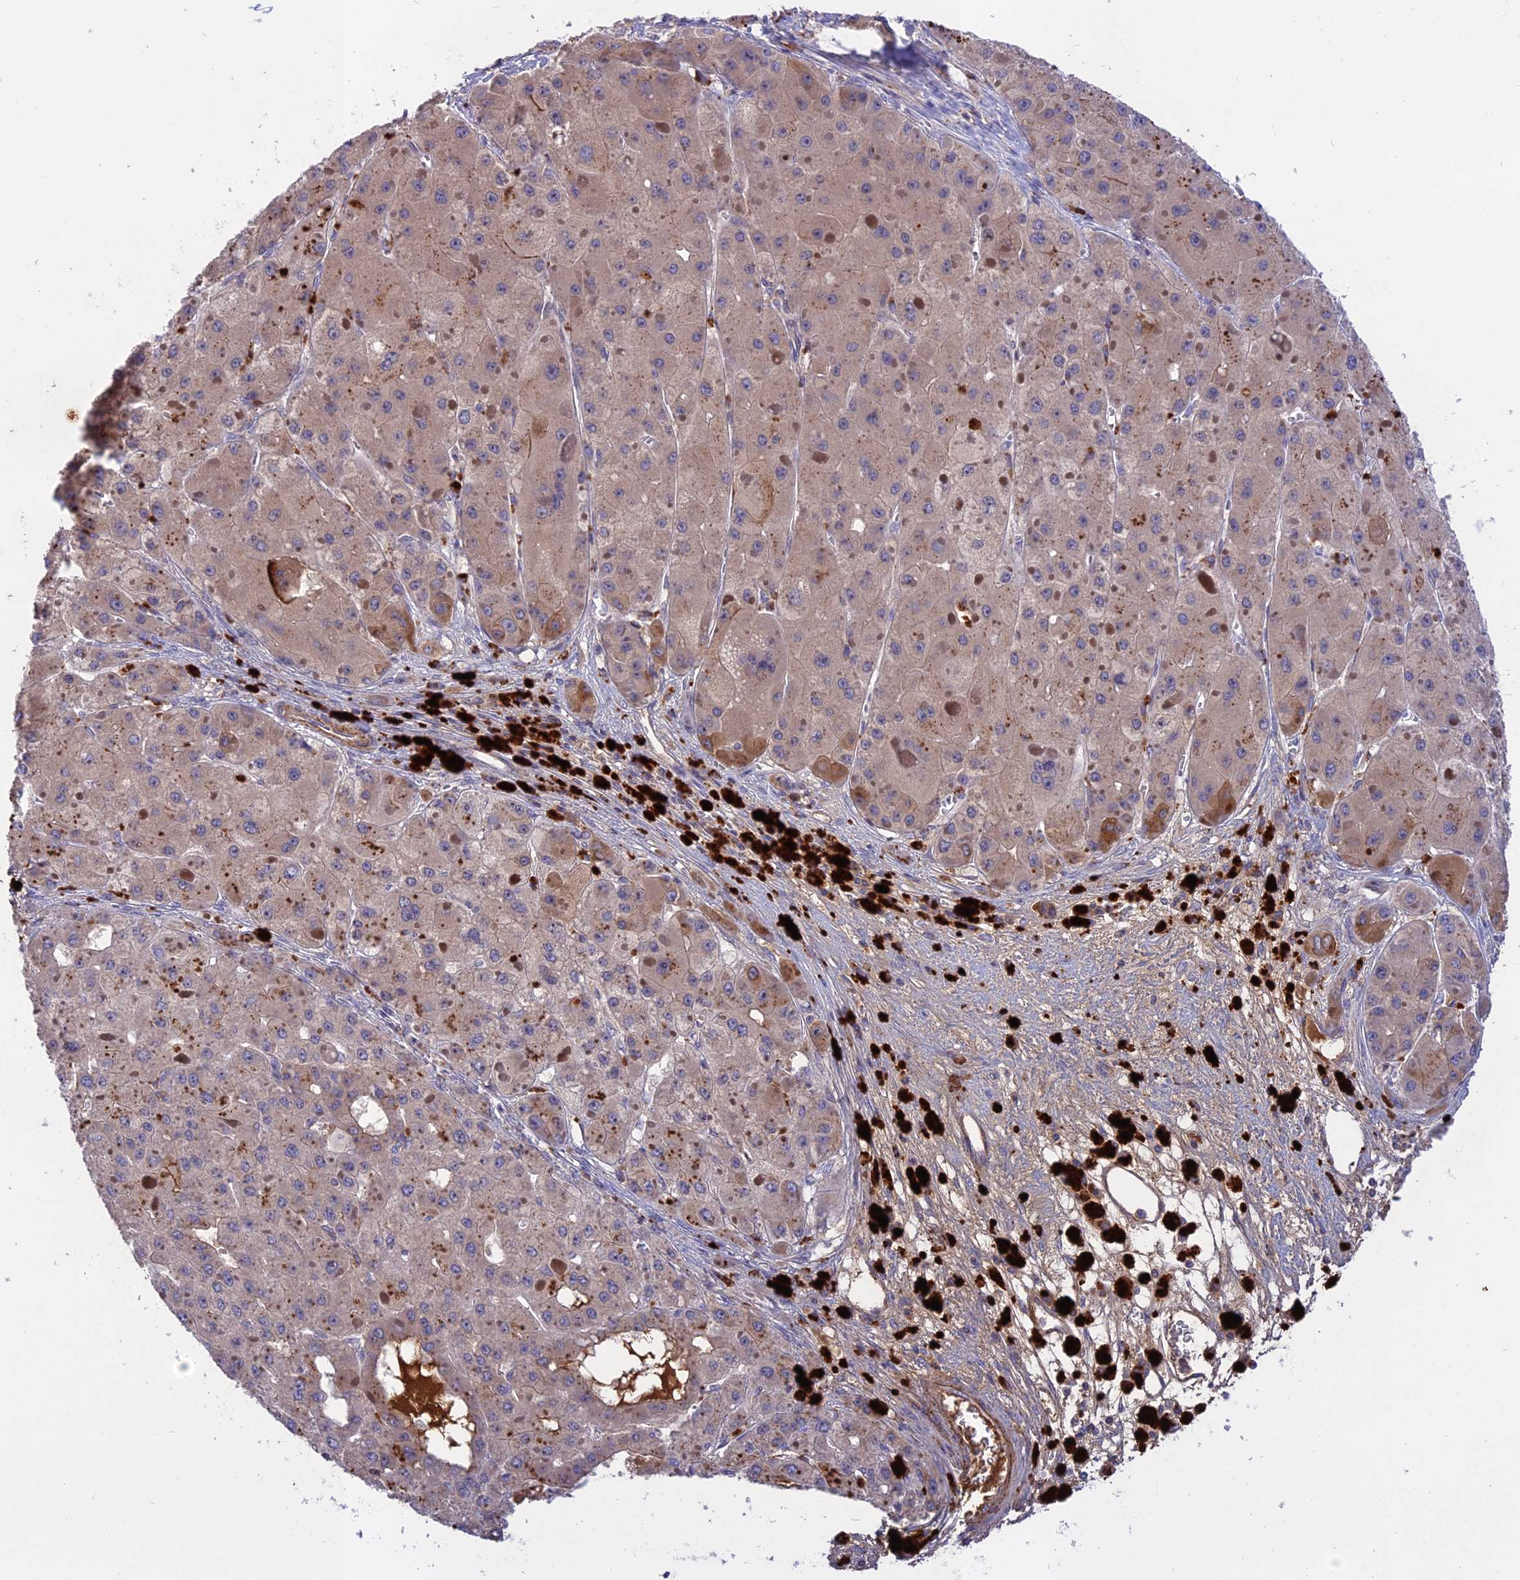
{"staining": {"intensity": "weak", "quantity": "25%-75%", "location": "cytoplasmic/membranous"}, "tissue": "liver cancer", "cell_type": "Tumor cells", "image_type": "cancer", "snomed": [{"axis": "morphology", "description": "Carcinoma, Hepatocellular, NOS"}, {"axis": "topography", "description": "Liver"}], "caption": "DAB (3,3'-diaminobenzidine) immunohistochemical staining of hepatocellular carcinoma (liver) demonstrates weak cytoplasmic/membranous protein expression in about 25%-75% of tumor cells.", "gene": "ADO", "patient": {"sex": "female", "age": 73}}